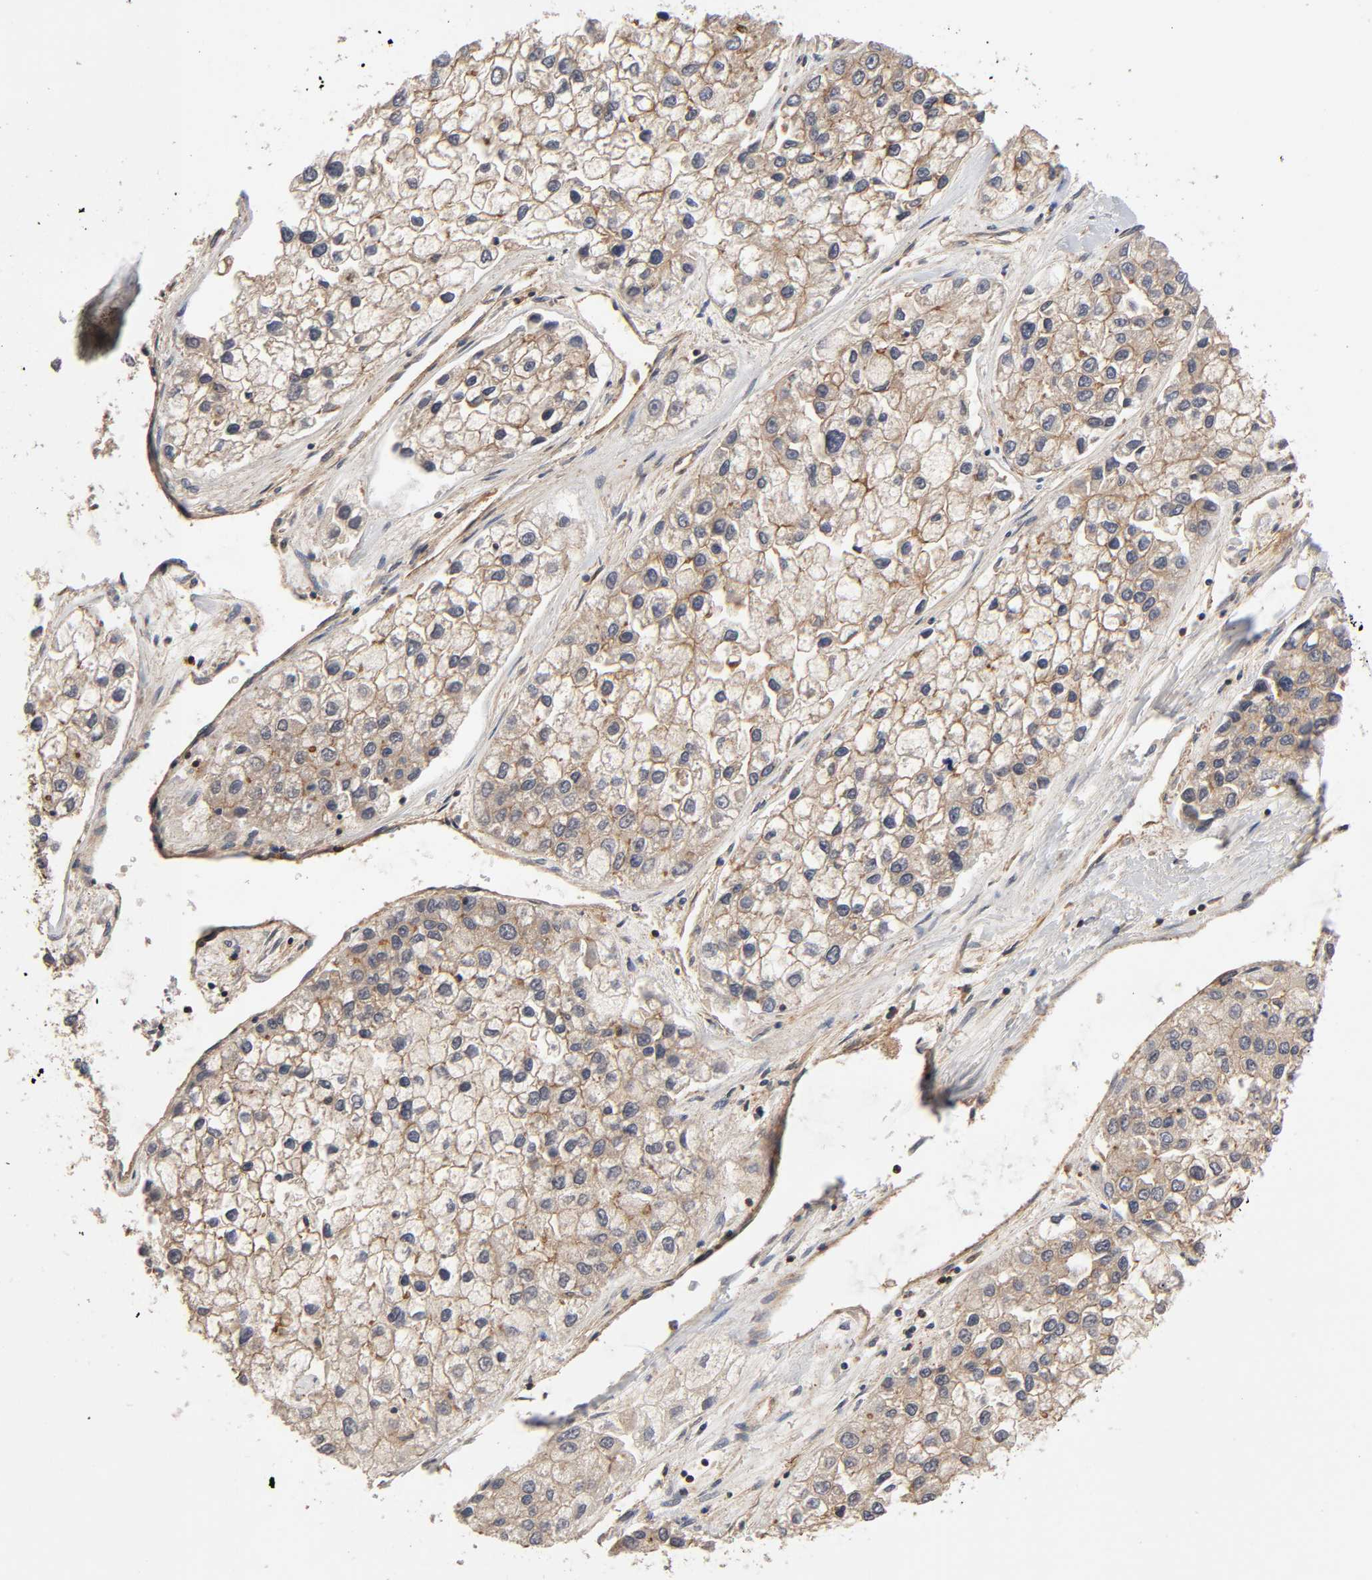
{"staining": {"intensity": "weak", "quantity": ">75%", "location": "cytoplasmic/membranous"}, "tissue": "liver cancer", "cell_type": "Tumor cells", "image_type": "cancer", "snomed": [{"axis": "morphology", "description": "Cholangiocarcinoma"}, {"axis": "topography", "description": "Liver"}], "caption": "This photomicrograph reveals cholangiocarcinoma (liver) stained with immunohistochemistry to label a protein in brown. The cytoplasmic/membranous of tumor cells show weak positivity for the protein. Nuclei are counter-stained blue.", "gene": "LAMTOR2", "patient": {"sex": "female", "age": 52}}